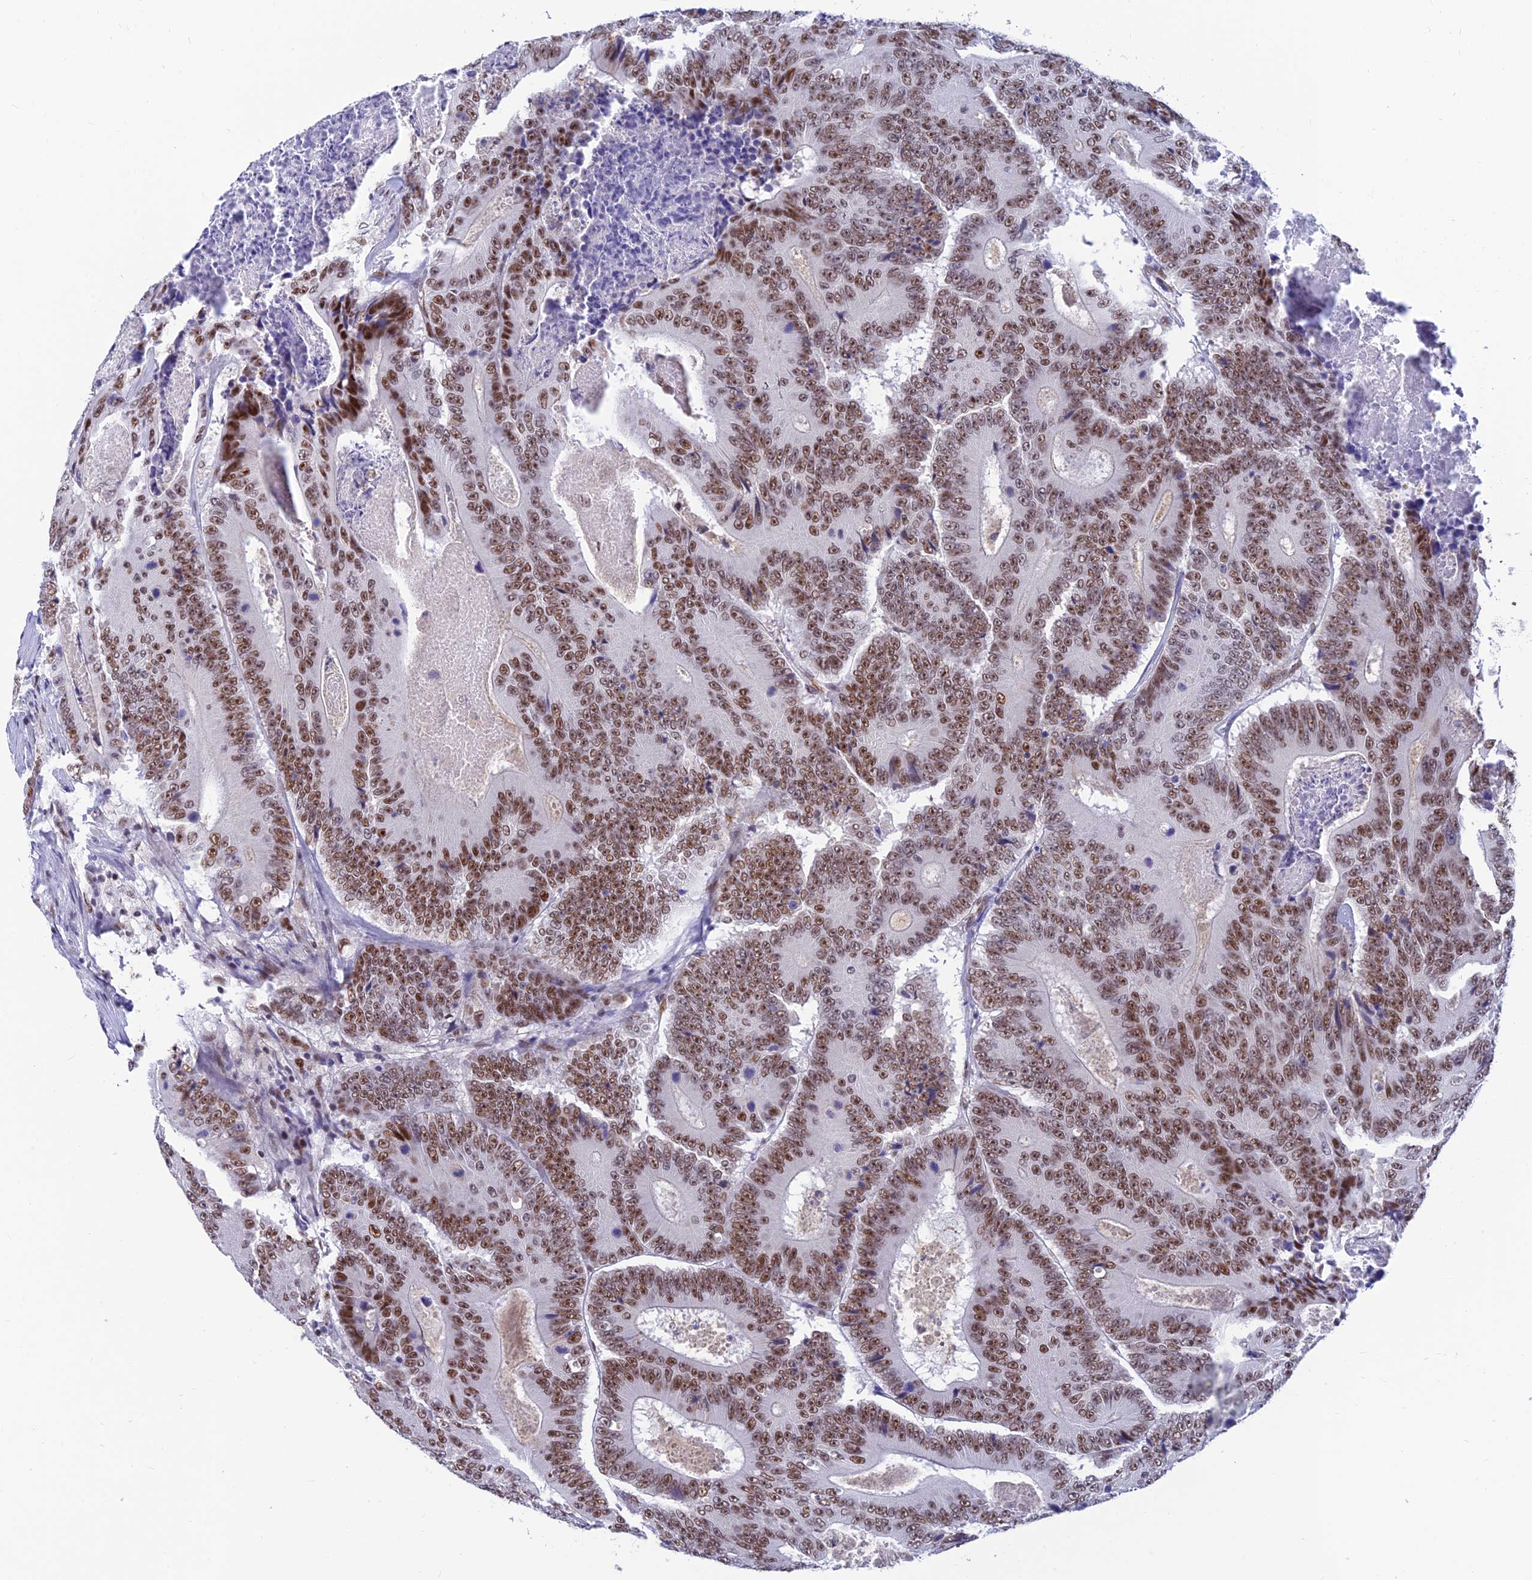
{"staining": {"intensity": "moderate", "quantity": ">75%", "location": "nuclear"}, "tissue": "colorectal cancer", "cell_type": "Tumor cells", "image_type": "cancer", "snomed": [{"axis": "morphology", "description": "Adenocarcinoma, NOS"}, {"axis": "topography", "description": "Colon"}], "caption": "An image showing moderate nuclear positivity in approximately >75% of tumor cells in colorectal cancer, as visualized by brown immunohistochemical staining.", "gene": "CLK4", "patient": {"sex": "male", "age": 83}}